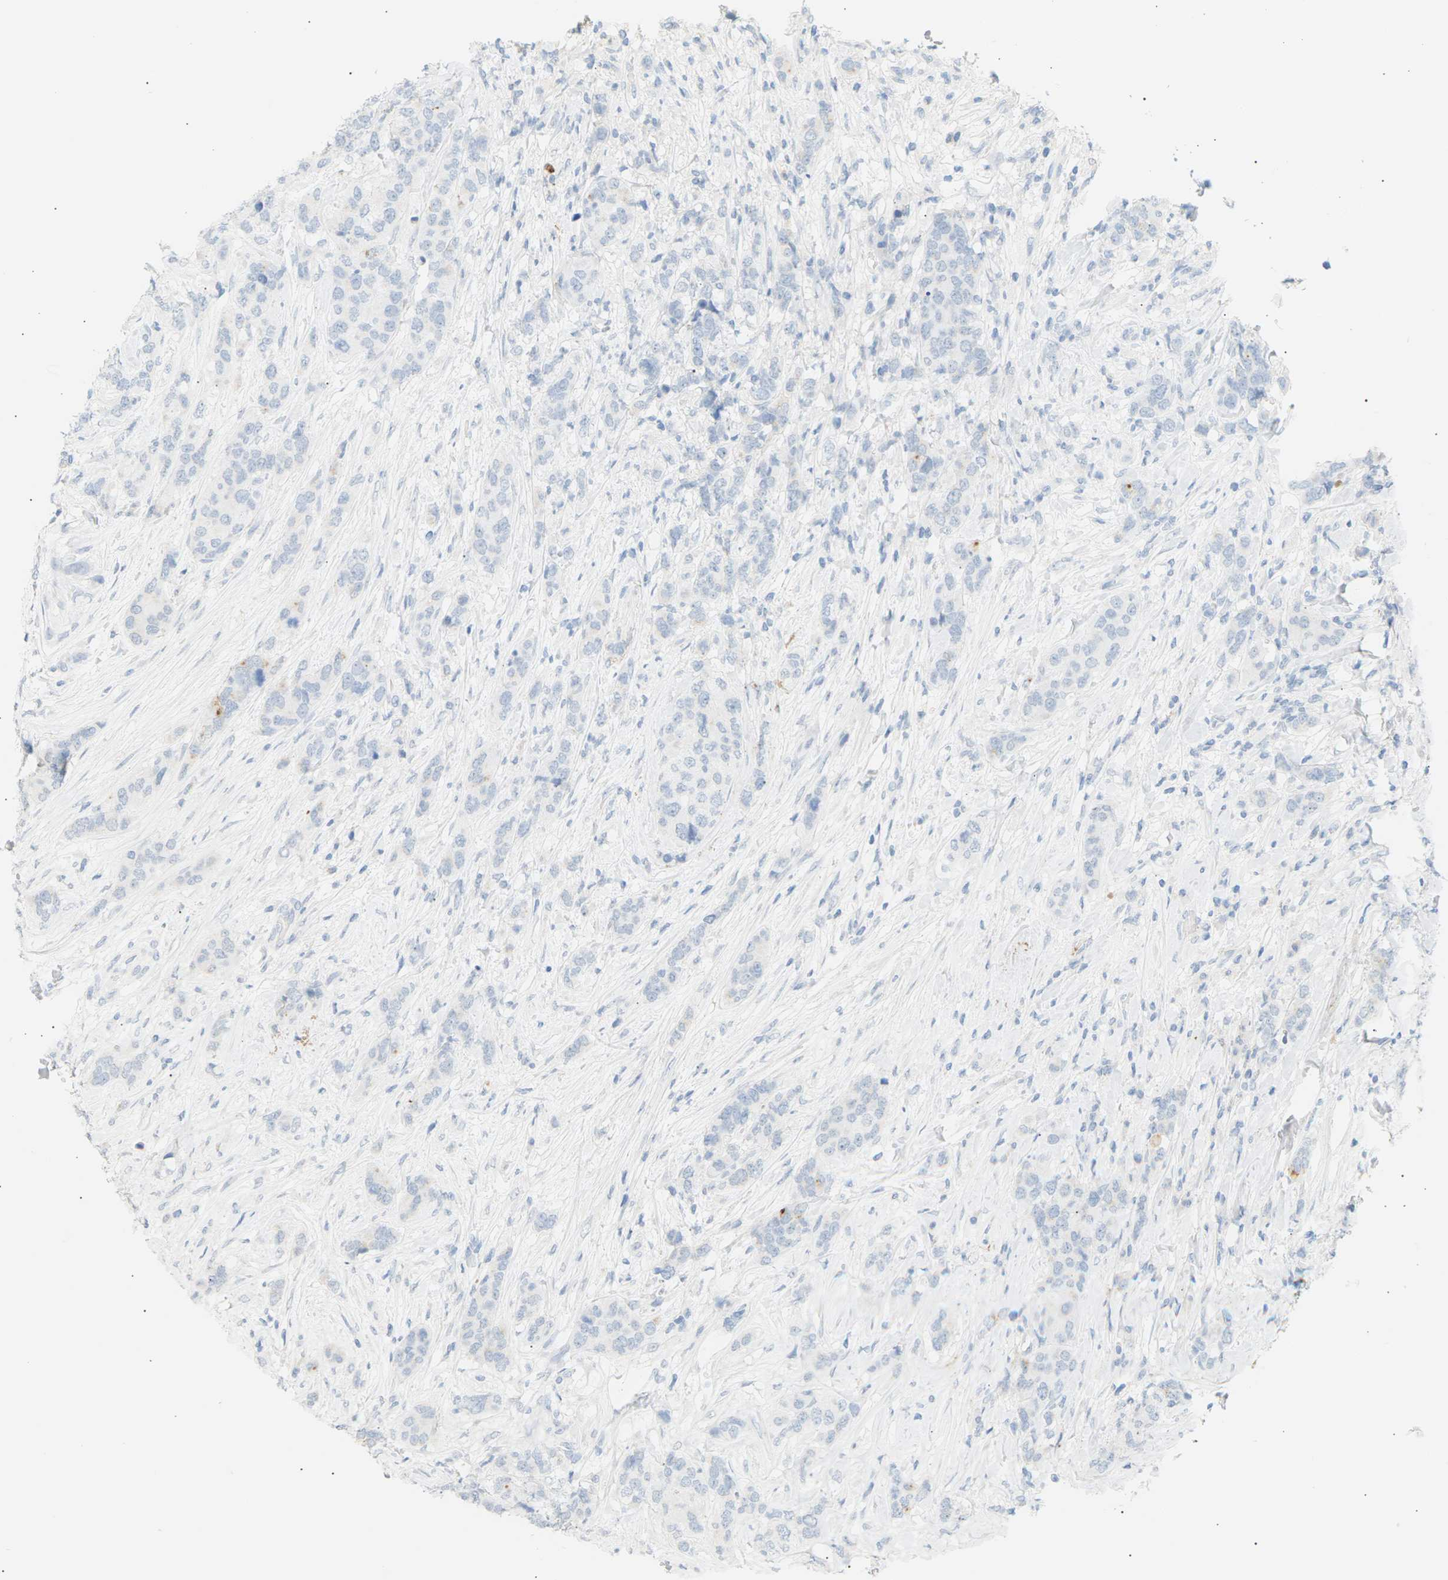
{"staining": {"intensity": "negative", "quantity": "none", "location": "none"}, "tissue": "breast cancer", "cell_type": "Tumor cells", "image_type": "cancer", "snomed": [{"axis": "morphology", "description": "Lobular carcinoma"}, {"axis": "topography", "description": "Breast"}], "caption": "Immunohistochemistry (IHC) micrograph of neoplastic tissue: breast cancer (lobular carcinoma) stained with DAB demonstrates no significant protein positivity in tumor cells. The staining is performed using DAB brown chromogen with nuclei counter-stained in using hematoxylin.", "gene": "CLU", "patient": {"sex": "female", "age": 59}}